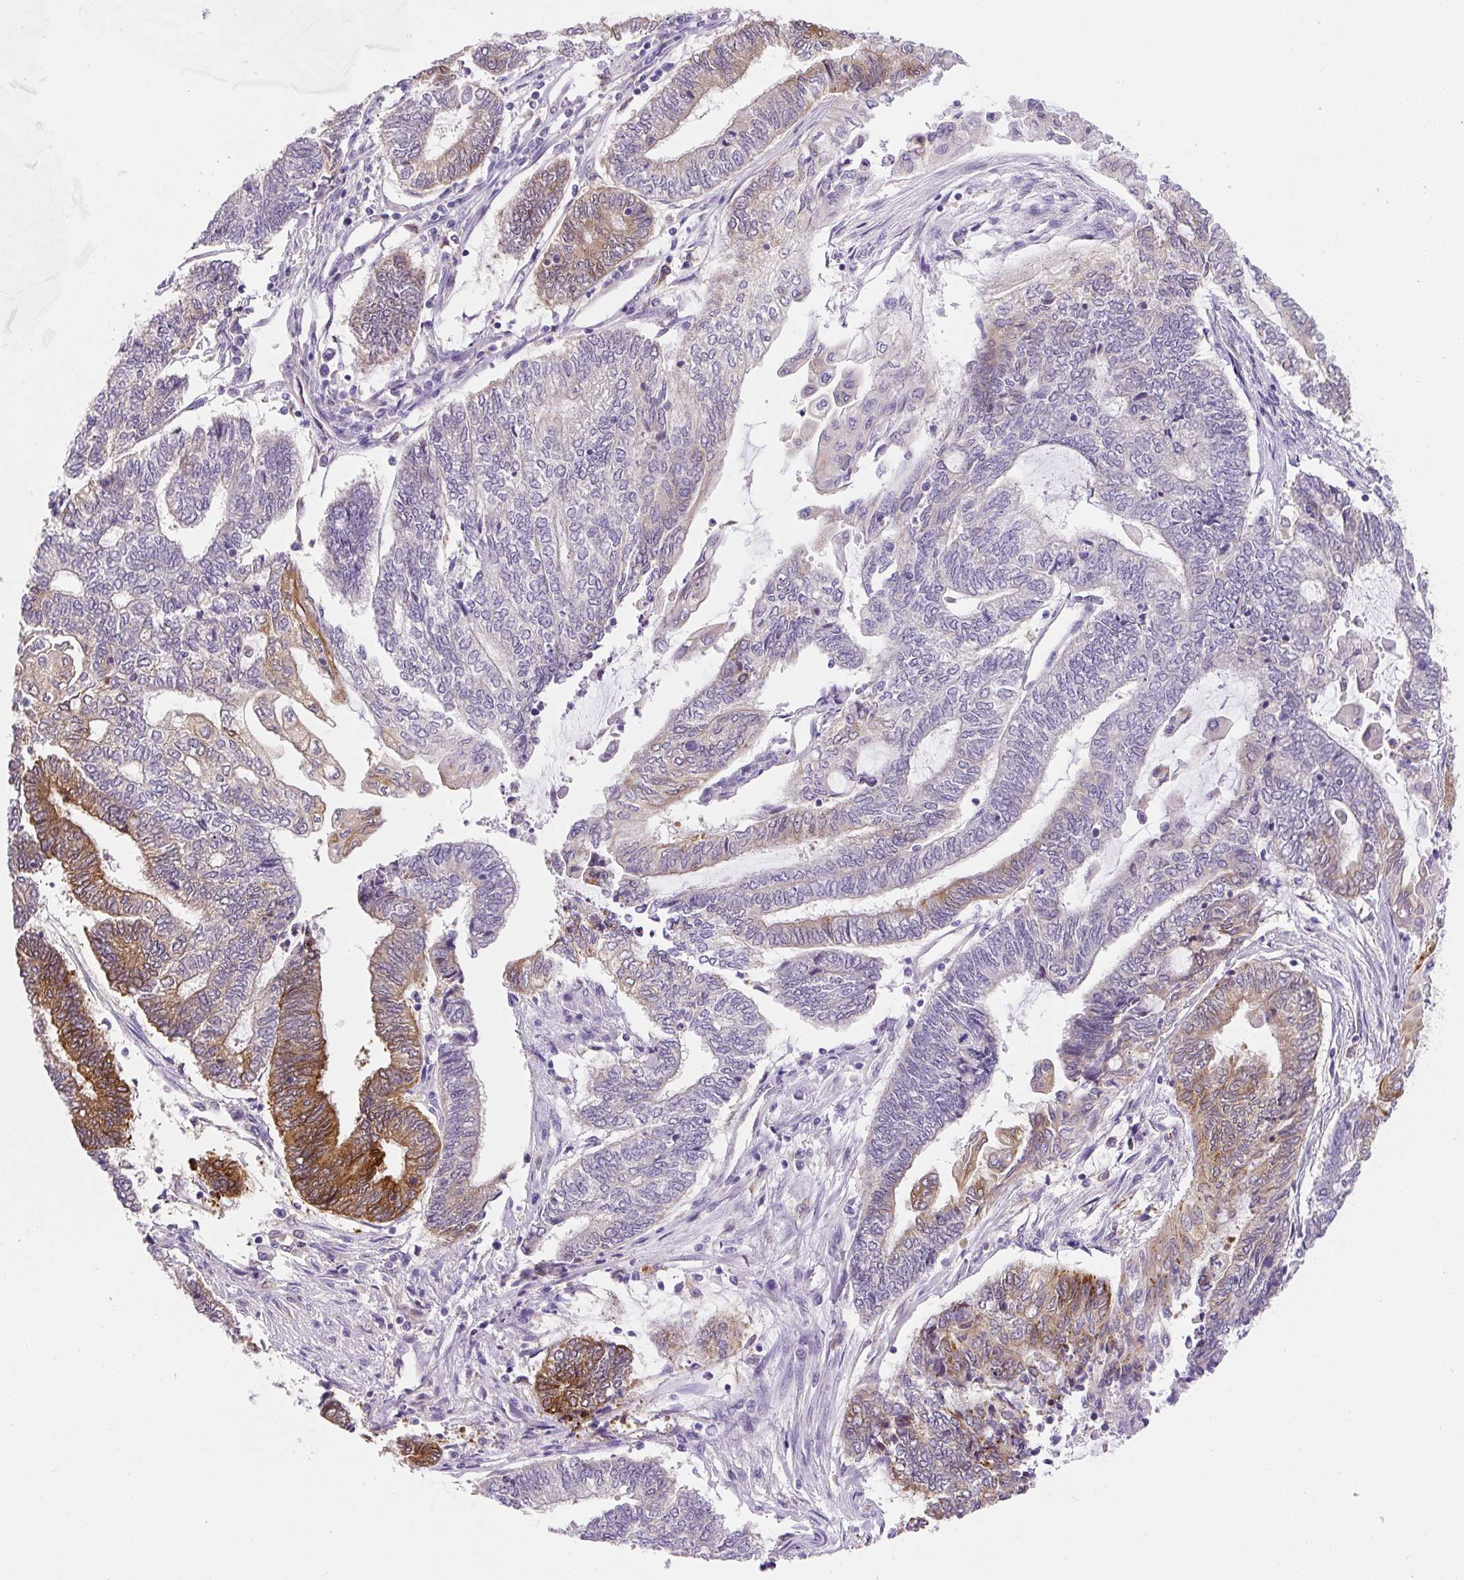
{"staining": {"intensity": "strong", "quantity": "<25%", "location": "cytoplasmic/membranous"}, "tissue": "endometrial cancer", "cell_type": "Tumor cells", "image_type": "cancer", "snomed": [{"axis": "morphology", "description": "Adenocarcinoma, NOS"}, {"axis": "topography", "description": "Uterus"}, {"axis": "topography", "description": "Endometrium"}], "caption": "Protein expression analysis of adenocarcinoma (endometrial) displays strong cytoplasmic/membranous staining in about <25% of tumor cells.", "gene": "PLA2G4A", "patient": {"sex": "female", "age": 70}}